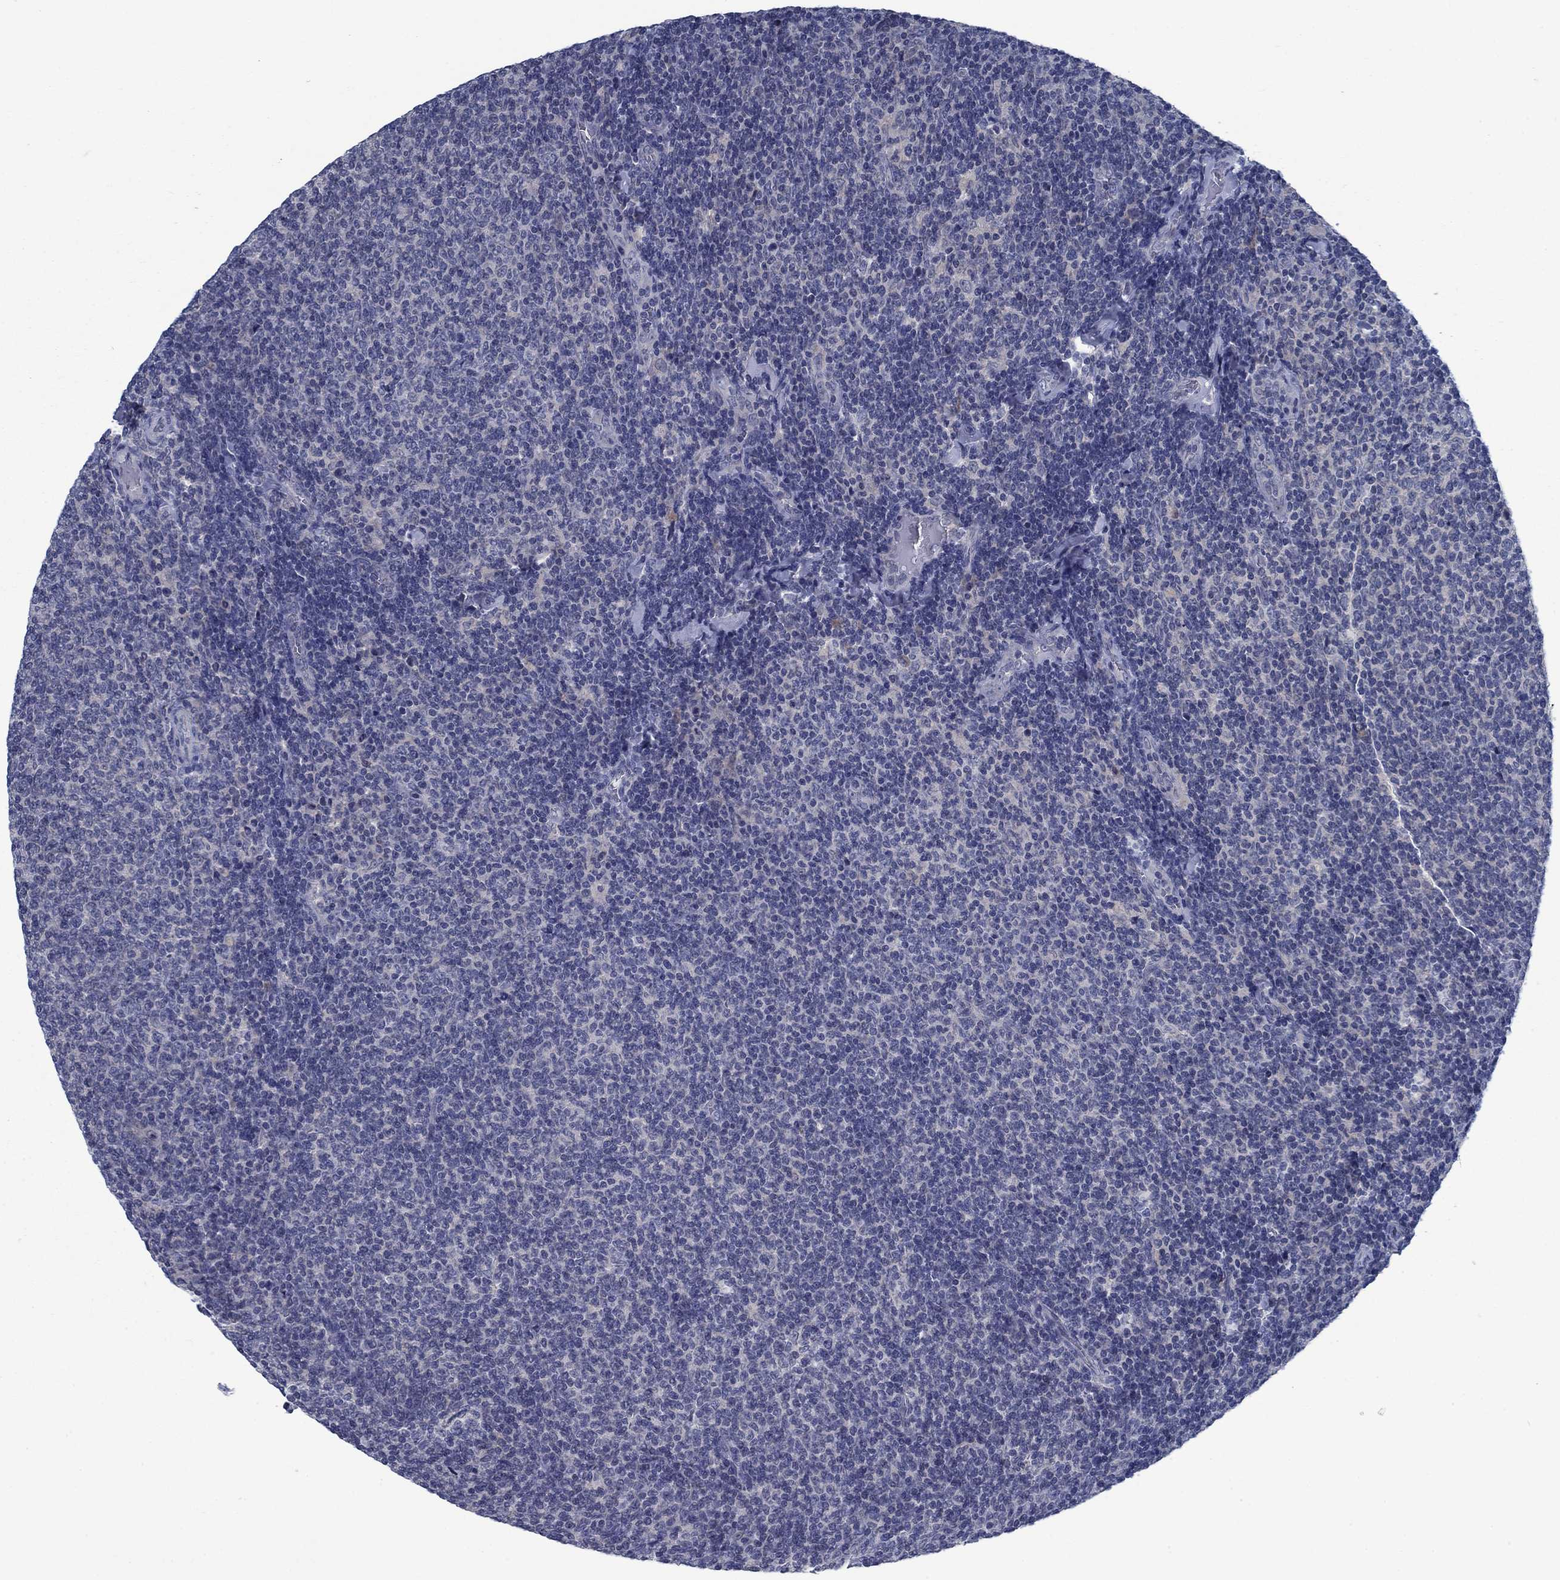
{"staining": {"intensity": "negative", "quantity": "none", "location": "none"}, "tissue": "lymphoma", "cell_type": "Tumor cells", "image_type": "cancer", "snomed": [{"axis": "morphology", "description": "Malignant lymphoma, non-Hodgkin's type, Low grade"}, {"axis": "topography", "description": "Lymph node"}], "caption": "Immunohistochemistry histopathology image of human lymphoma stained for a protein (brown), which exhibits no staining in tumor cells. Brightfield microscopy of immunohistochemistry stained with DAB (brown) and hematoxylin (blue), captured at high magnification.", "gene": "PNMA8A", "patient": {"sex": "male", "age": 52}}